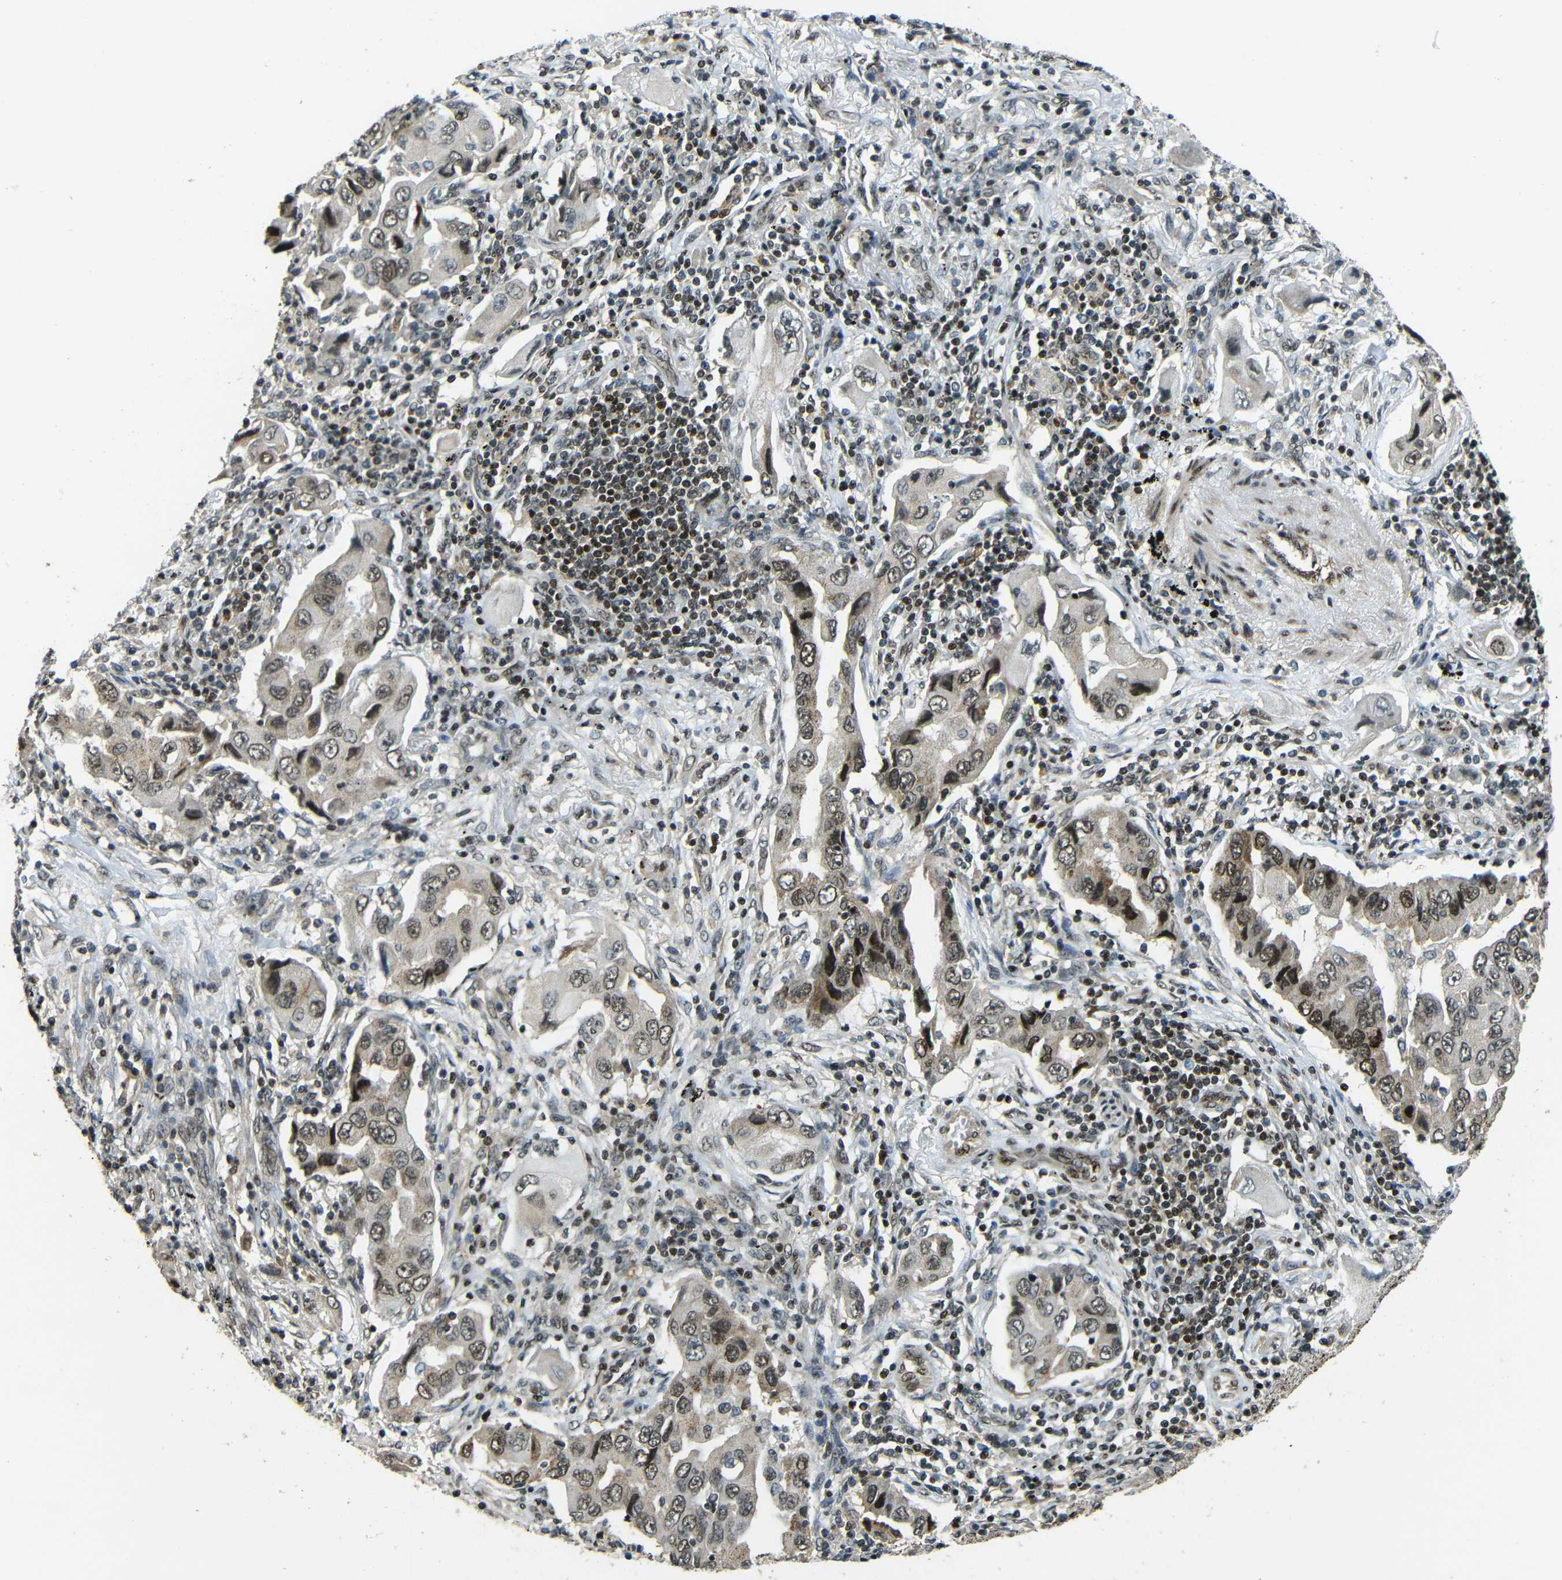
{"staining": {"intensity": "moderate", "quantity": "25%-75%", "location": "cytoplasmic/membranous,nuclear"}, "tissue": "lung cancer", "cell_type": "Tumor cells", "image_type": "cancer", "snomed": [{"axis": "morphology", "description": "Adenocarcinoma, NOS"}, {"axis": "topography", "description": "Lung"}], "caption": "An immunohistochemistry (IHC) micrograph of neoplastic tissue is shown. Protein staining in brown shows moderate cytoplasmic/membranous and nuclear positivity in lung cancer (adenocarcinoma) within tumor cells.", "gene": "PSIP1", "patient": {"sex": "female", "age": 65}}